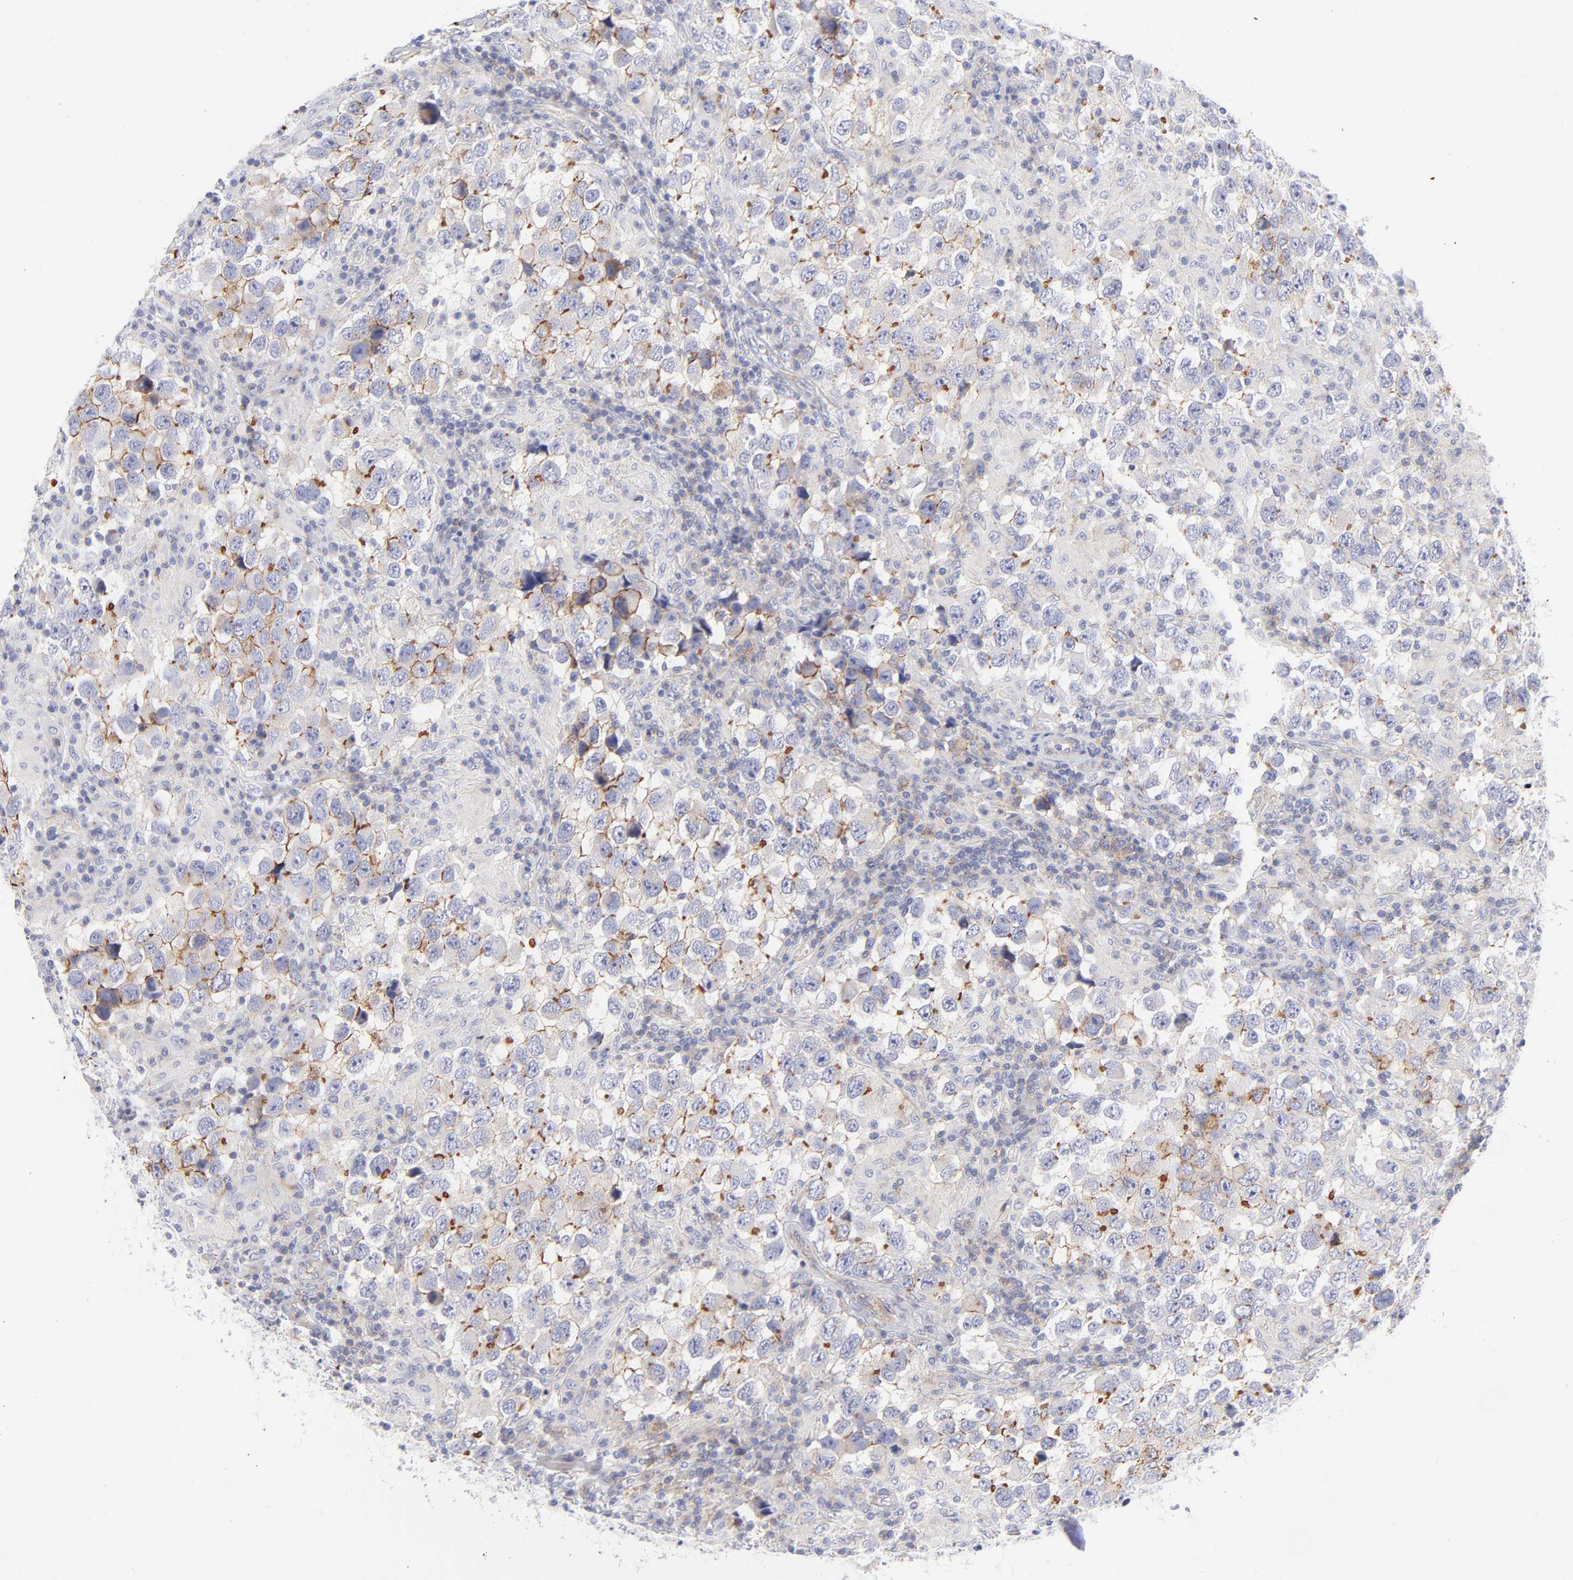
{"staining": {"intensity": "moderate", "quantity": "<25%", "location": "cytoplasmic/membranous"}, "tissue": "testis cancer", "cell_type": "Tumor cells", "image_type": "cancer", "snomed": [{"axis": "morphology", "description": "Carcinoma, Embryonal, NOS"}, {"axis": "topography", "description": "Testis"}], "caption": "The histopathology image demonstrates immunohistochemical staining of testis cancer. There is moderate cytoplasmic/membranous expression is seen in approximately <25% of tumor cells. (Stains: DAB in brown, nuclei in blue, Microscopy: brightfield microscopy at high magnification).", "gene": "ACTA2", "patient": {"sex": "male", "age": 21}}